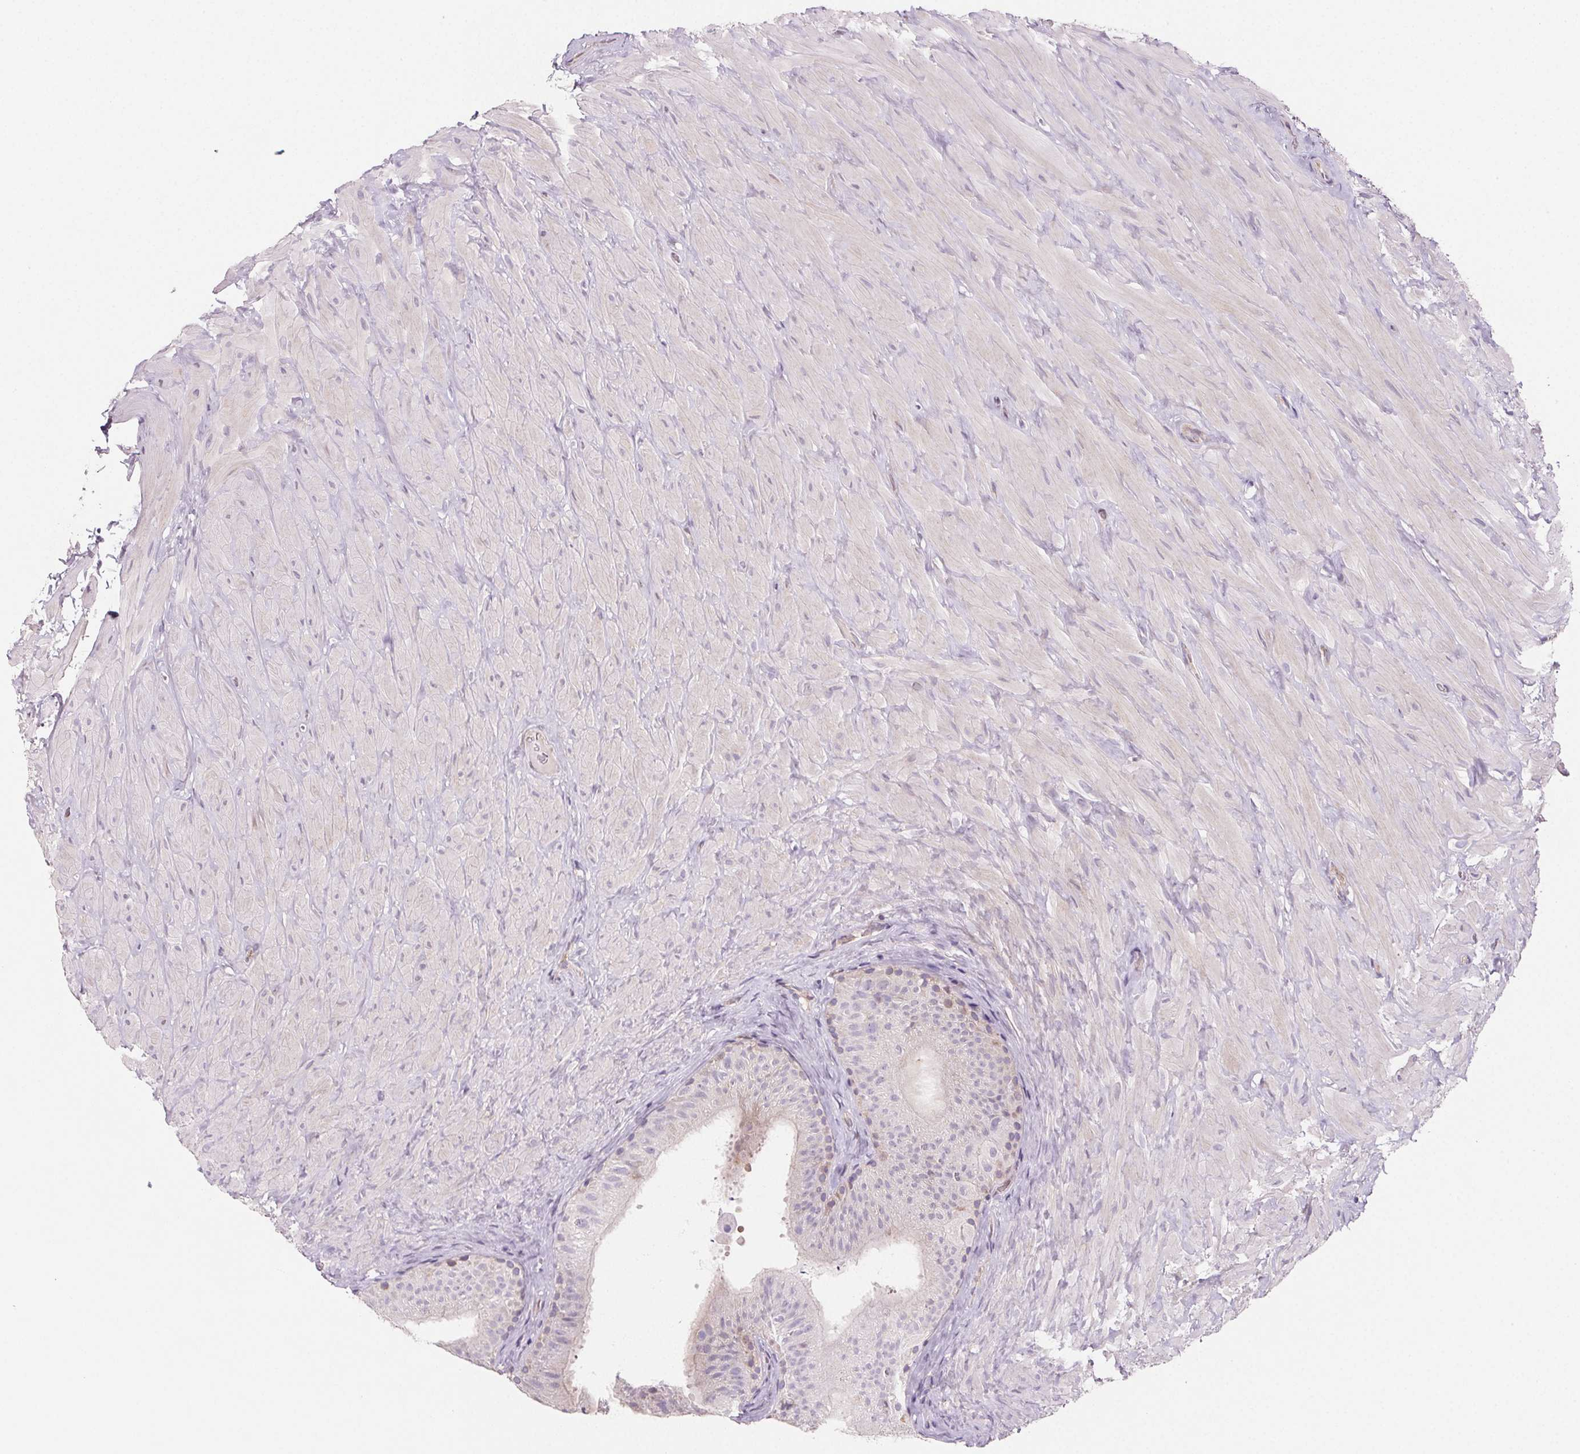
{"staining": {"intensity": "negative", "quantity": "none", "location": "none"}, "tissue": "epididymis", "cell_type": "Glandular cells", "image_type": "normal", "snomed": [{"axis": "morphology", "description": "Normal tissue, NOS"}, {"axis": "topography", "description": "Epididymis, spermatic cord, NOS"}, {"axis": "topography", "description": "Epididymis"}], "caption": "Immunohistochemistry (IHC) micrograph of normal epididymis: epididymis stained with DAB exhibits no significant protein staining in glandular cells.", "gene": "GBP1", "patient": {"sex": "male", "age": 31}}